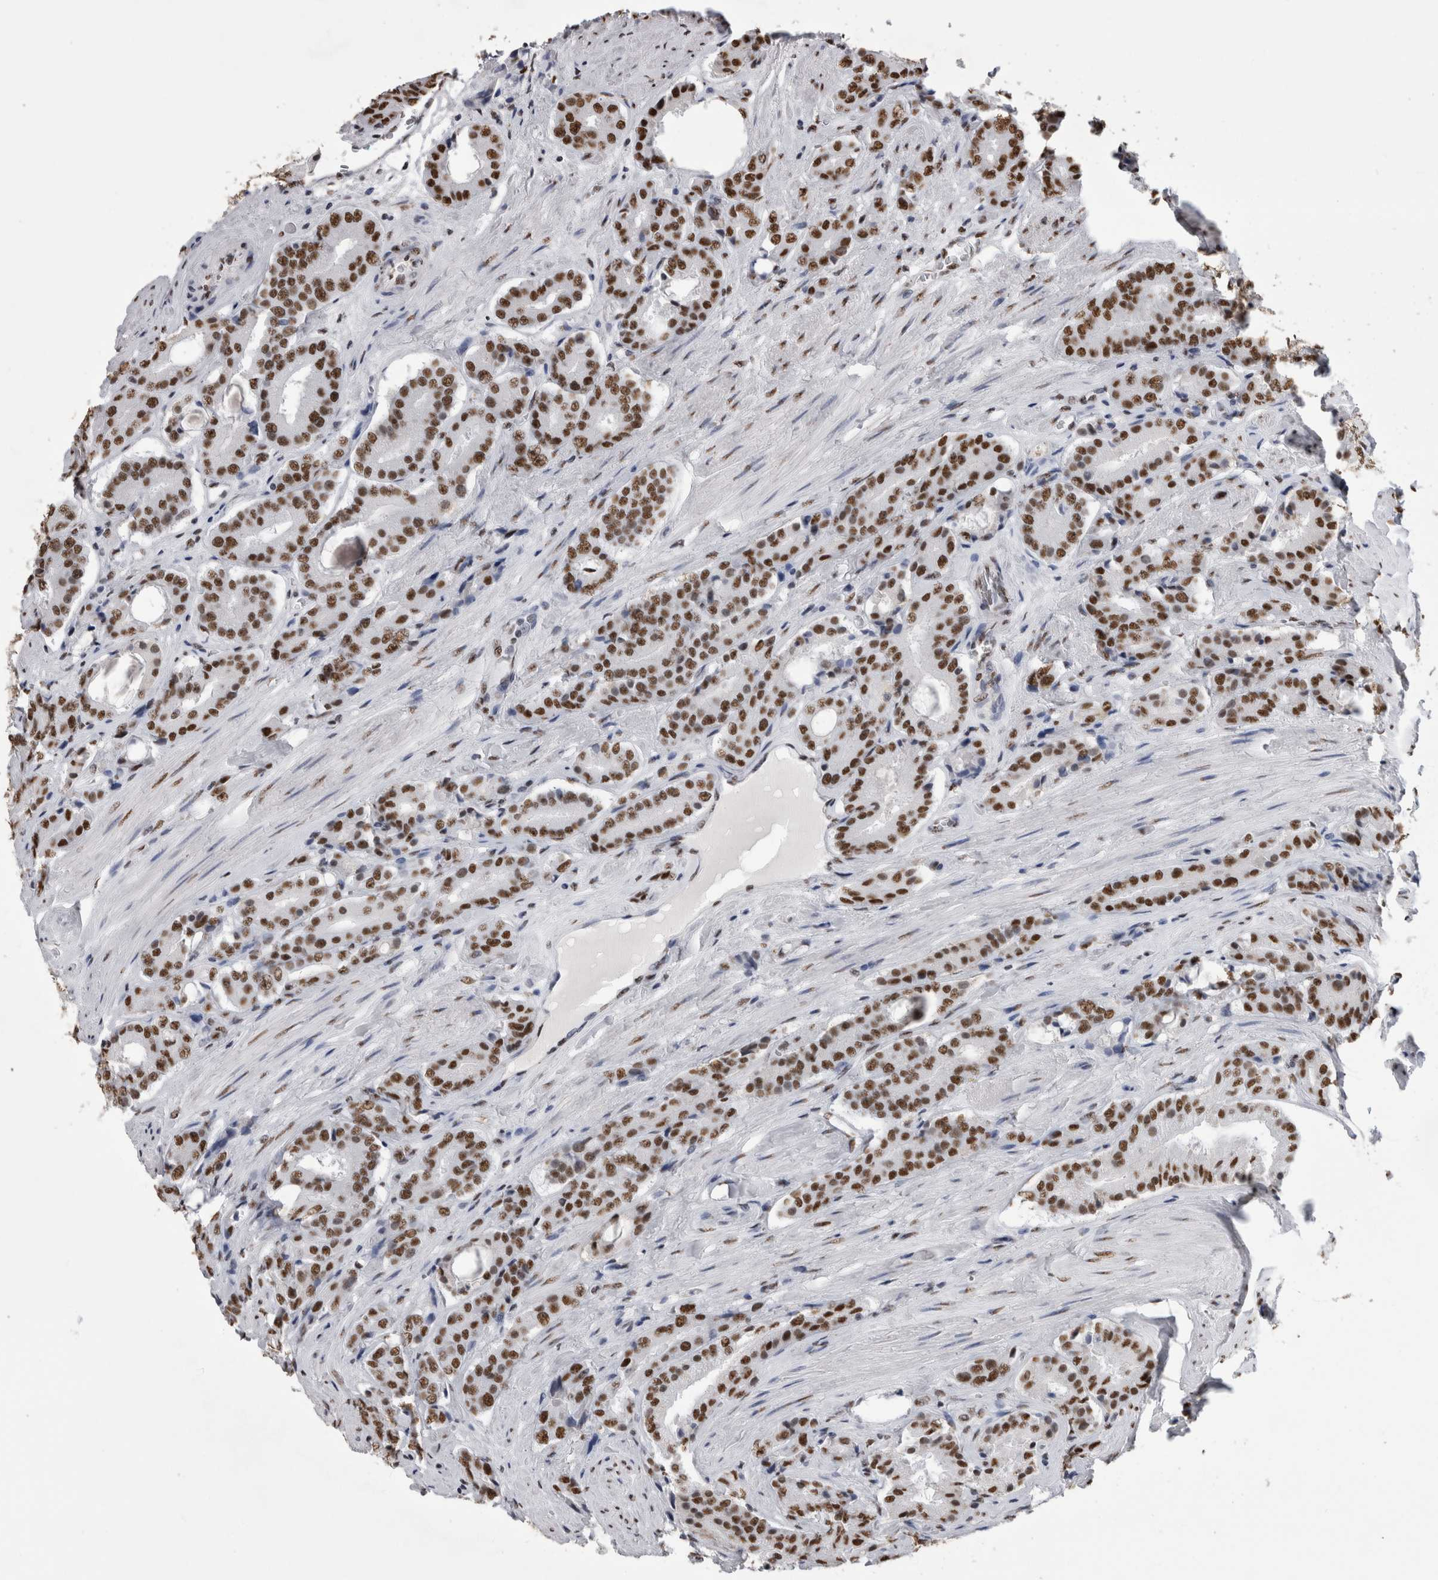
{"staining": {"intensity": "strong", "quantity": ">75%", "location": "nuclear"}, "tissue": "prostate cancer", "cell_type": "Tumor cells", "image_type": "cancer", "snomed": [{"axis": "morphology", "description": "Adenocarcinoma, High grade"}, {"axis": "topography", "description": "Prostate"}], "caption": "Human prostate high-grade adenocarcinoma stained with a protein marker exhibits strong staining in tumor cells.", "gene": "ALPK3", "patient": {"sex": "male", "age": 71}}